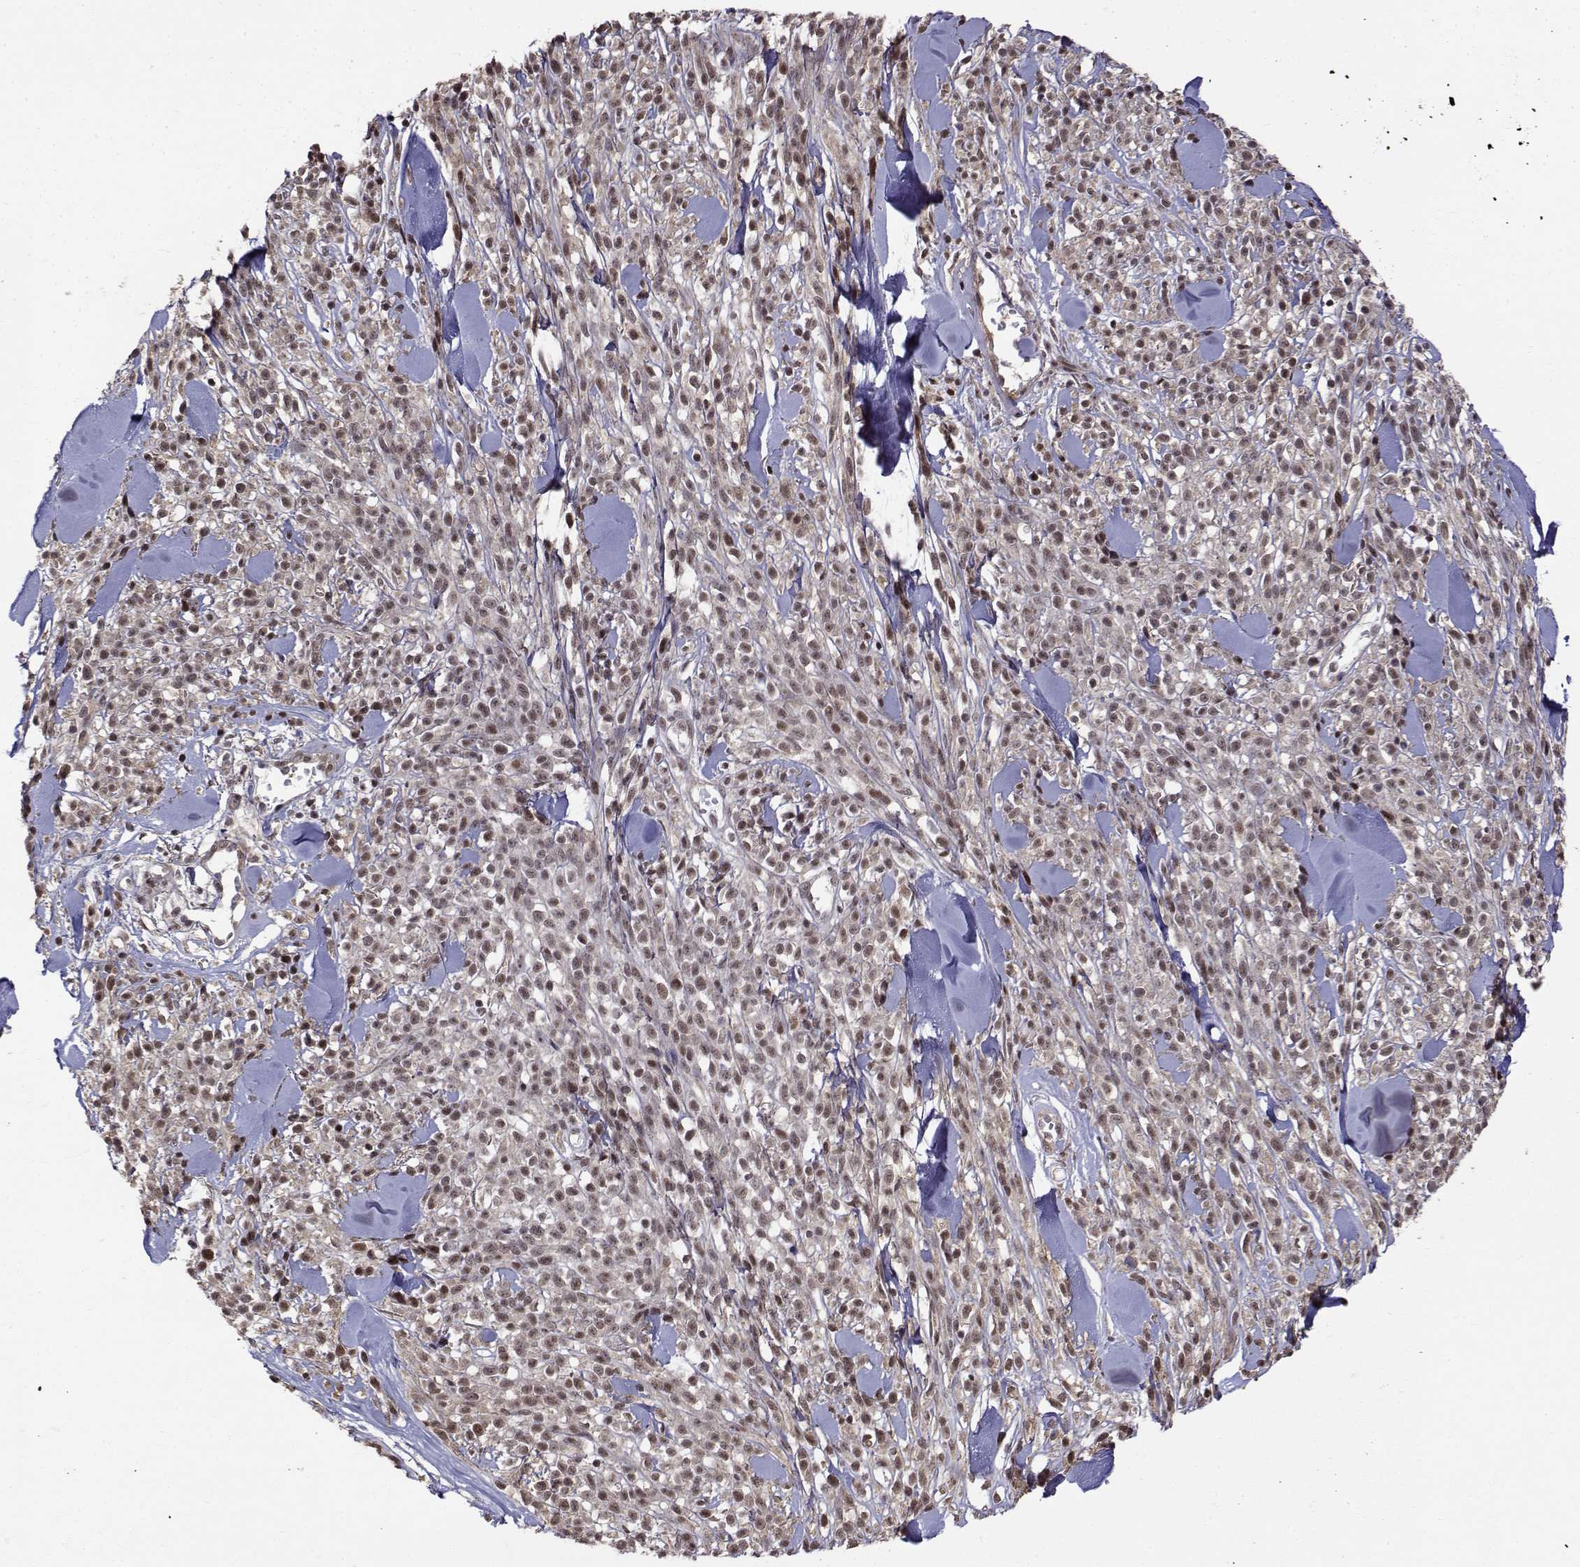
{"staining": {"intensity": "moderate", "quantity": ">75%", "location": "nuclear"}, "tissue": "melanoma", "cell_type": "Tumor cells", "image_type": "cancer", "snomed": [{"axis": "morphology", "description": "Malignant melanoma, NOS"}, {"axis": "topography", "description": "Skin"}, {"axis": "topography", "description": "Skin of trunk"}], "caption": "The immunohistochemical stain highlights moderate nuclear positivity in tumor cells of melanoma tissue.", "gene": "ITGA7", "patient": {"sex": "male", "age": 74}}